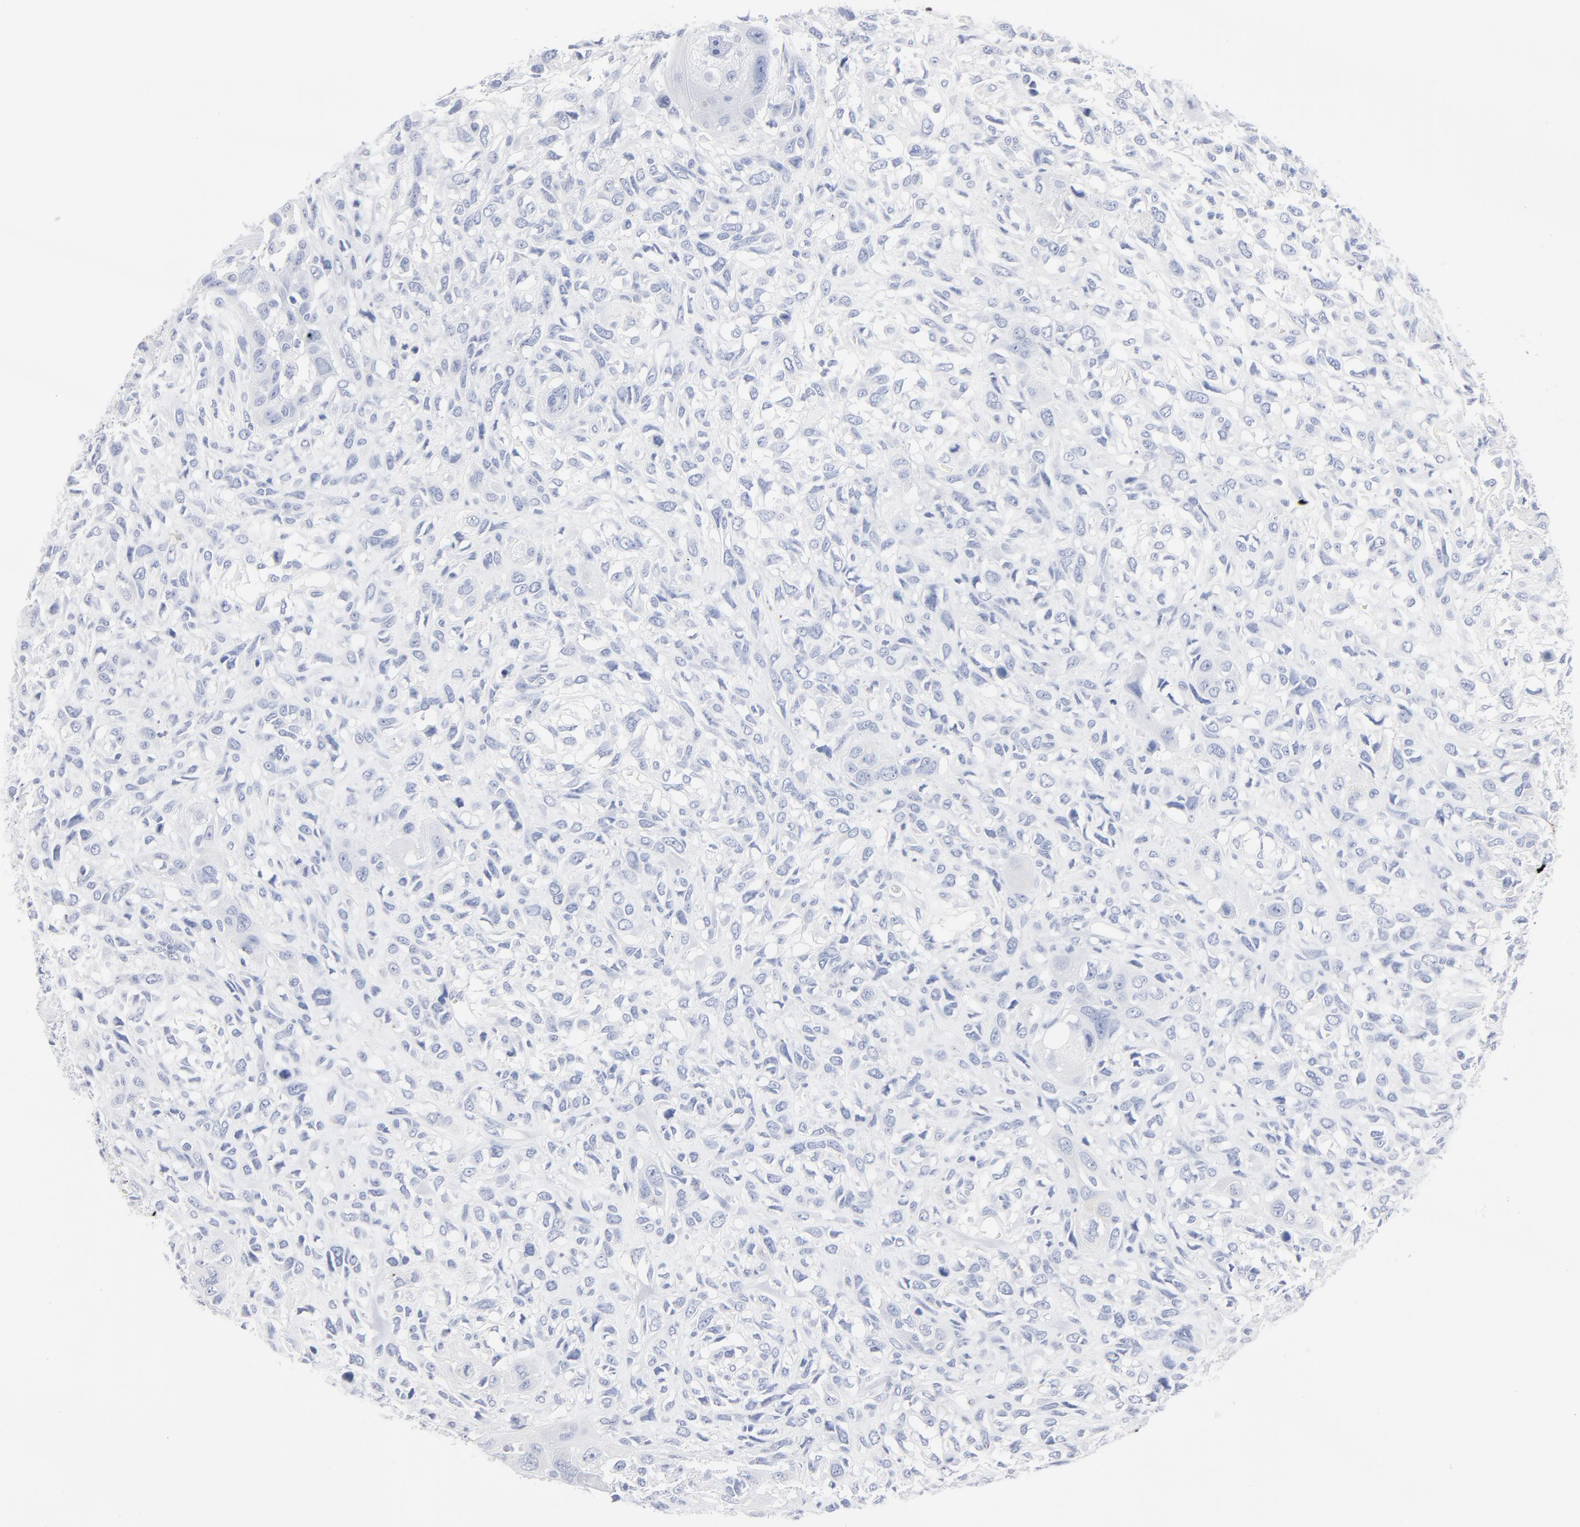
{"staining": {"intensity": "negative", "quantity": "none", "location": "none"}, "tissue": "head and neck cancer", "cell_type": "Tumor cells", "image_type": "cancer", "snomed": [{"axis": "morphology", "description": "Neoplasm, malignant, NOS"}, {"axis": "topography", "description": "Salivary gland"}, {"axis": "topography", "description": "Head-Neck"}], "caption": "The histopathology image demonstrates no staining of tumor cells in head and neck cancer (malignant neoplasm).", "gene": "AGTR1", "patient": {"sex": "male", "age": 43}}